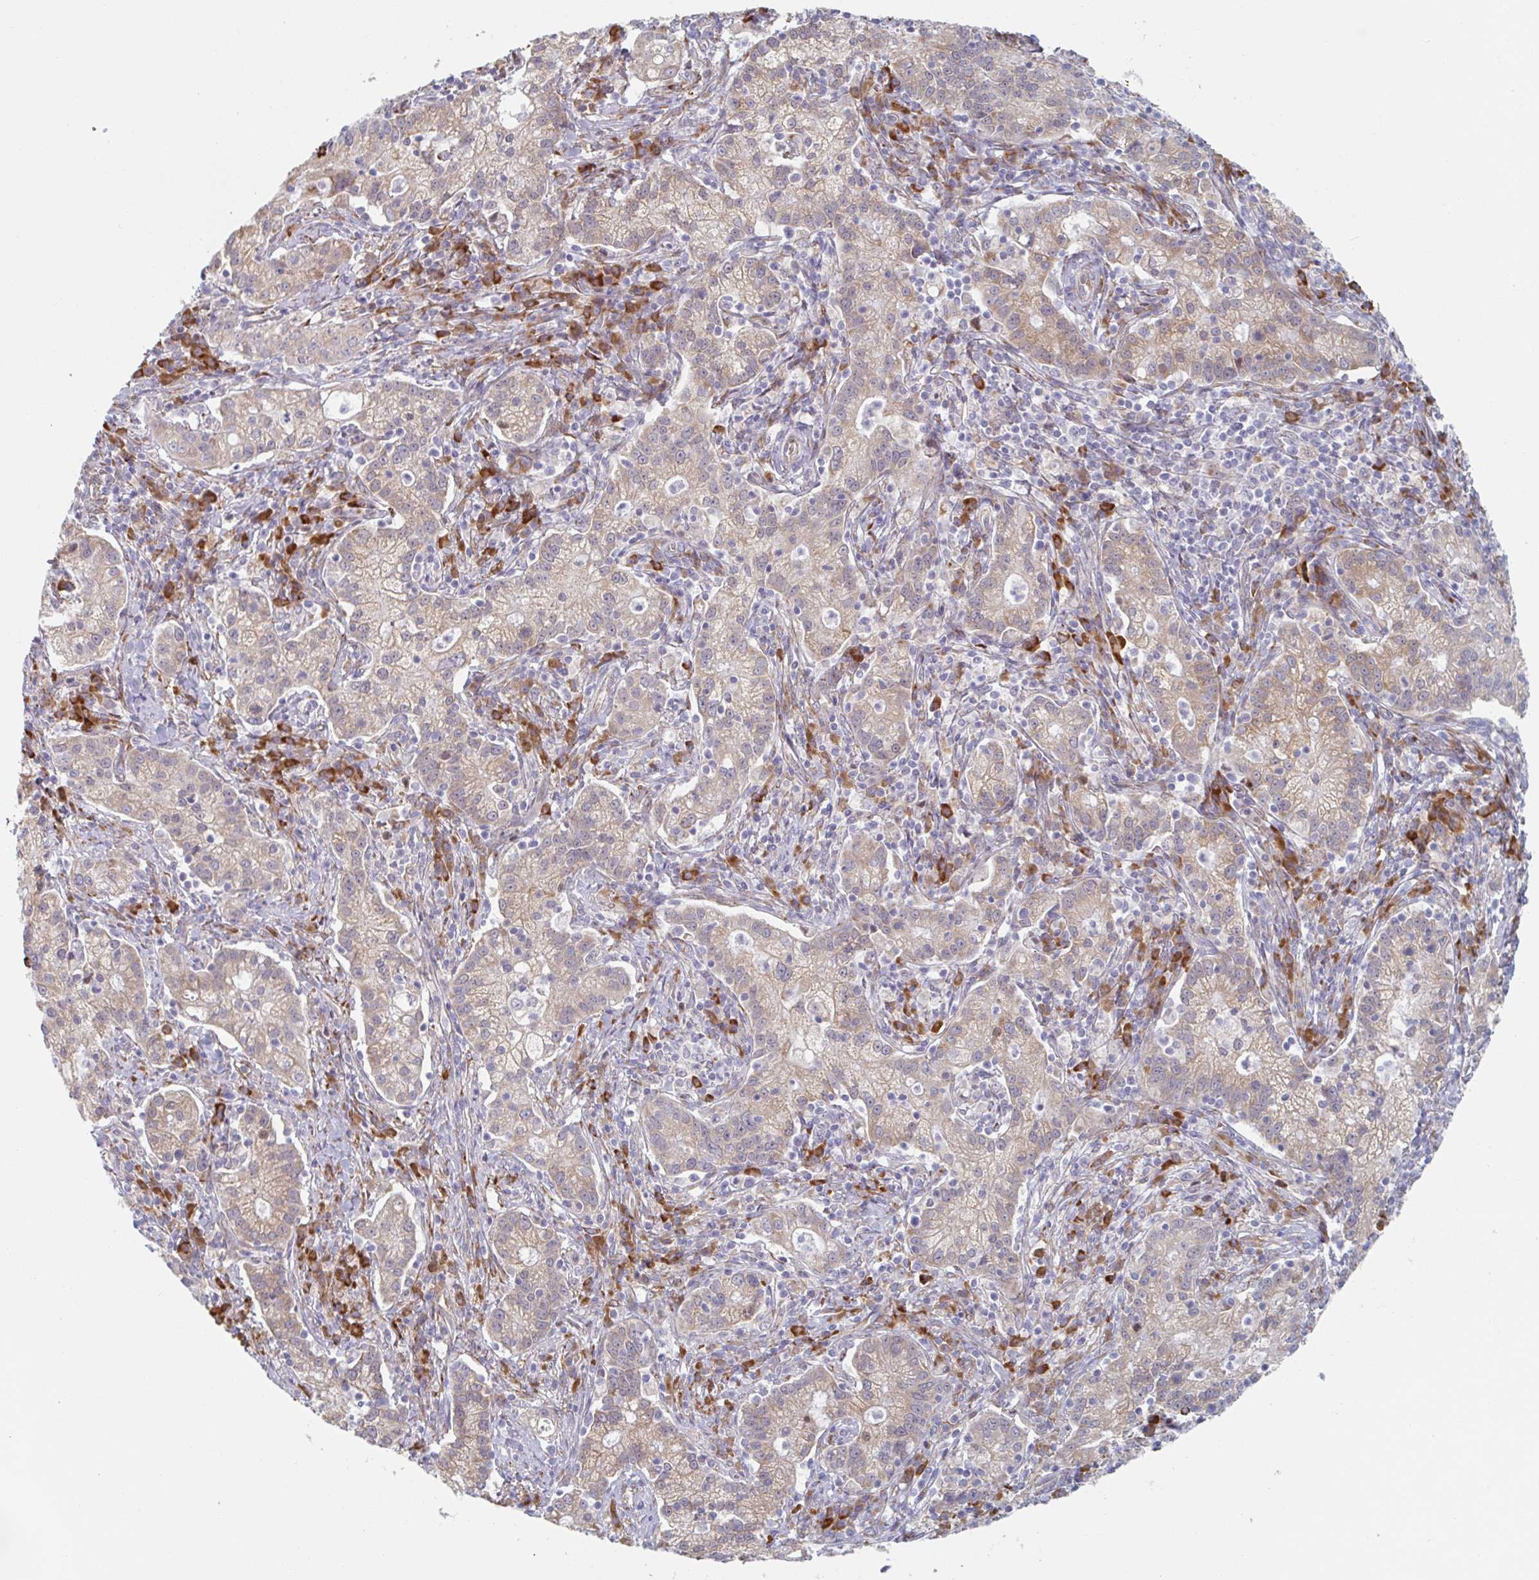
{"staining": {"intensity": "weak", "quantity": ">75%", "location": "cytoplasmic/membranous"}, "tissue": "cervical cancer", "cell_type": "Tumor cells", "image_type": "cancer", "snomed": [{"axis": "morphology", "description": "Normal tissue, NOS"}, {"axis": "morphology", "description": "Adenocarcinoma, NOS"}, {"axis": "topography", "description": "Cervix"}], "caption": "Protein expression analysis of human cervical adenocarcinoma reveals weak cytoplasmic/membranous staining in approximately >75% of tumor cells. (Brightfield microscopy of DAB IHC at high magnification).", "gene": "TRAPPC10", "patient": {"sex": "female", "age": 44}}